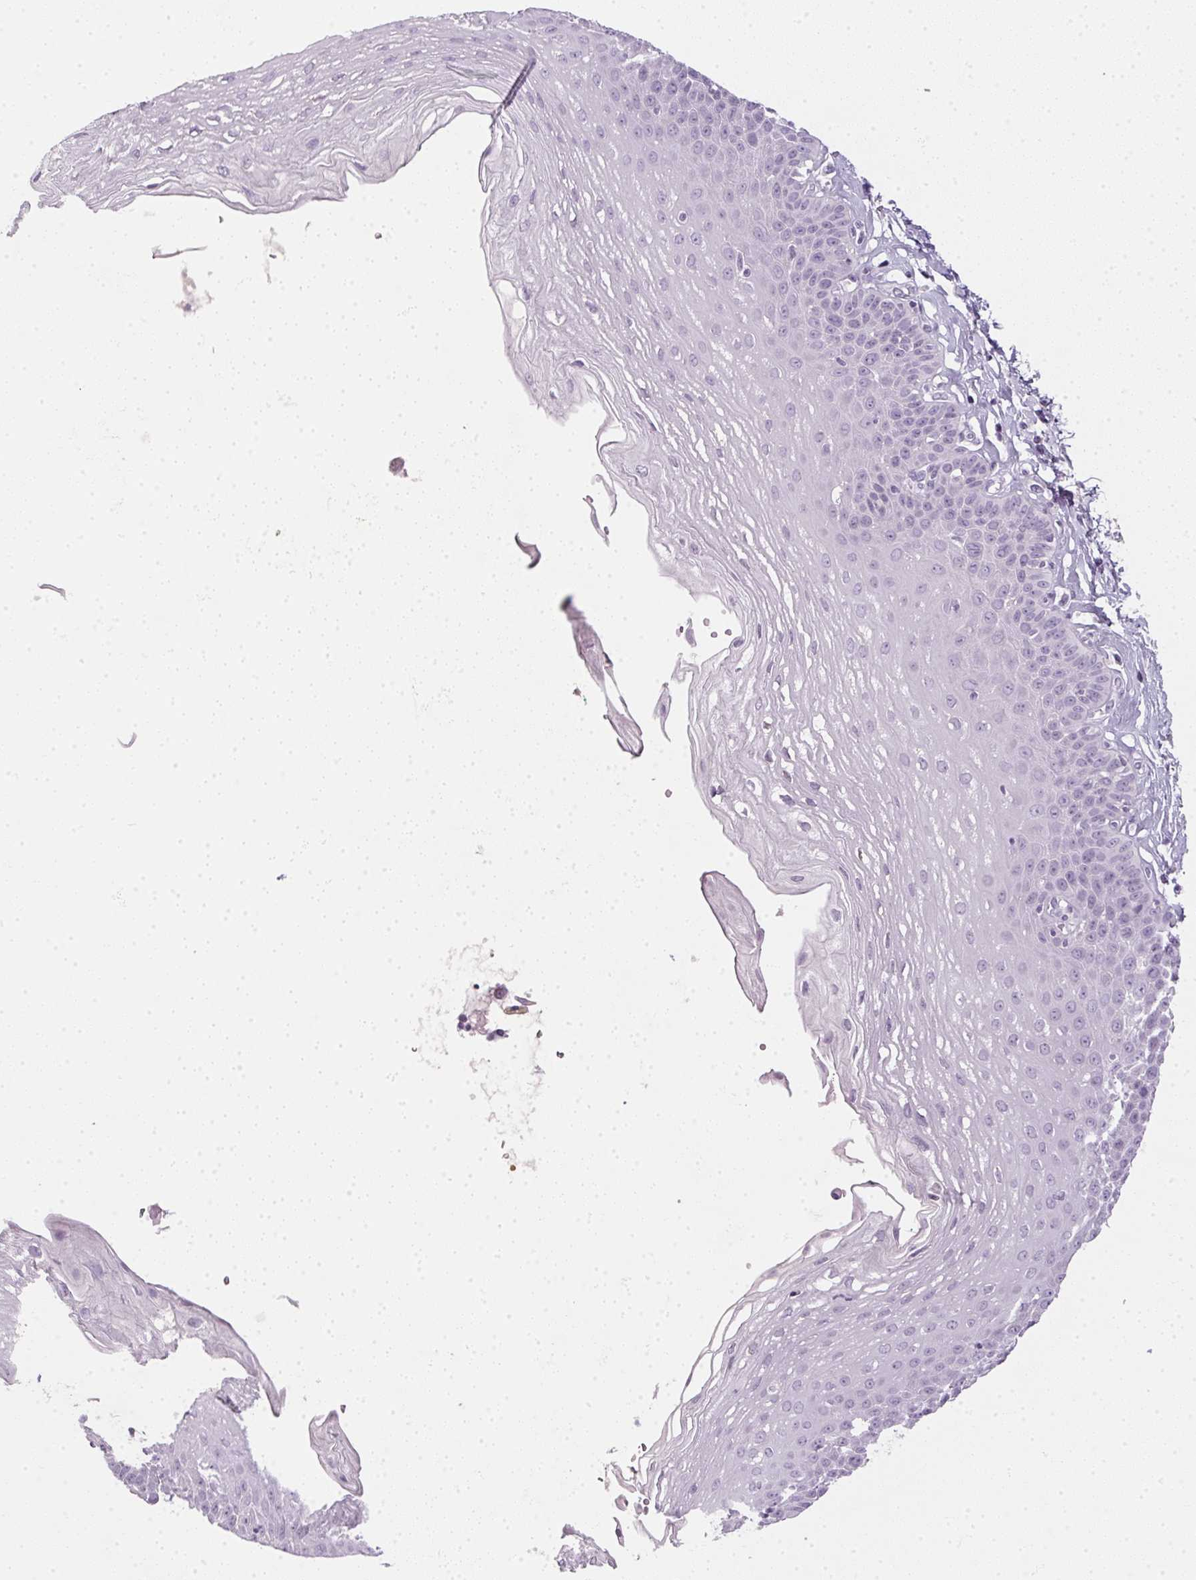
{"staining": {"intensity": "negative", "quantity": "none", "location": "none"}, "tissue": "esophagus", "cell_type": "Squamous epithelial cells", "image_type": "normal", "snomed": [{"axis": "morphology", "description": "Normal tissue, NOS"}, {"axis": "topography", "description": "Esophagus"}], "caption": "This is an IHC micrograph of normal human esophagus. There is no positivity in squamous epithelial cells.", "gene": "TMEM72", "patient": {"sex": "female", "age": 81}}